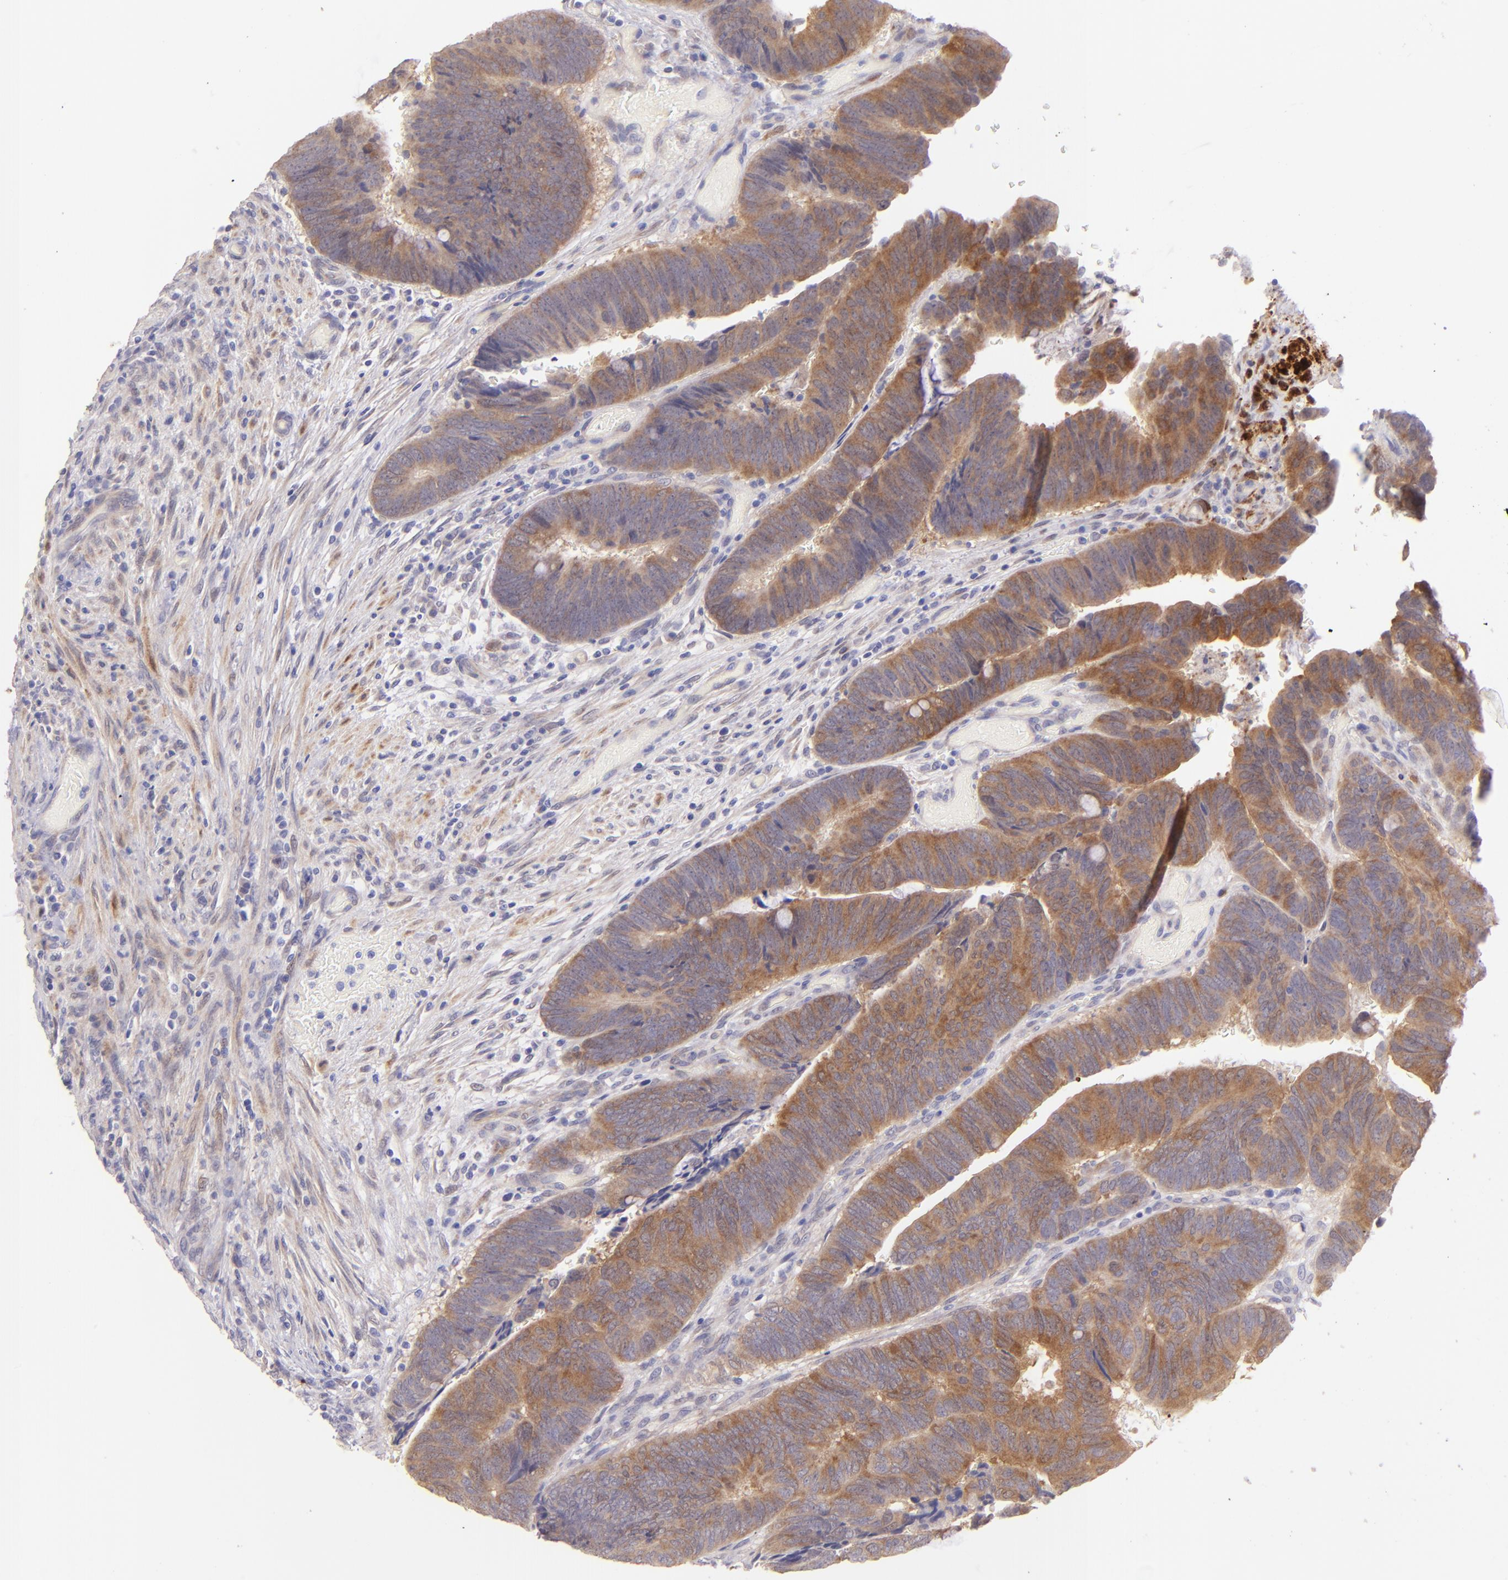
{"staining": {"intensity": "moderate", "quantity": ">75%", "location": "cytoplasmic/membranous"}, "tissue": "colorectal cancer", "cell_type": "Tumor cells", "image_type": "cancer", "snomed": [{"axis": "morphology", "description": "Normal tissue, NOS"}, {"axis": "morphology", "description": "Adenocarcinoma, NOS"}, {"axis": "topography", "description": "Rectum"}], "caption": "Immunohistochemistry (IHC) of human colorectal cancer displays medium levels of moderate cytoplasmic/membranous positivity in about >75% of tumor cells.", "gene": "SH2D4A", "patient": {"sex": "male", "age": 92}}